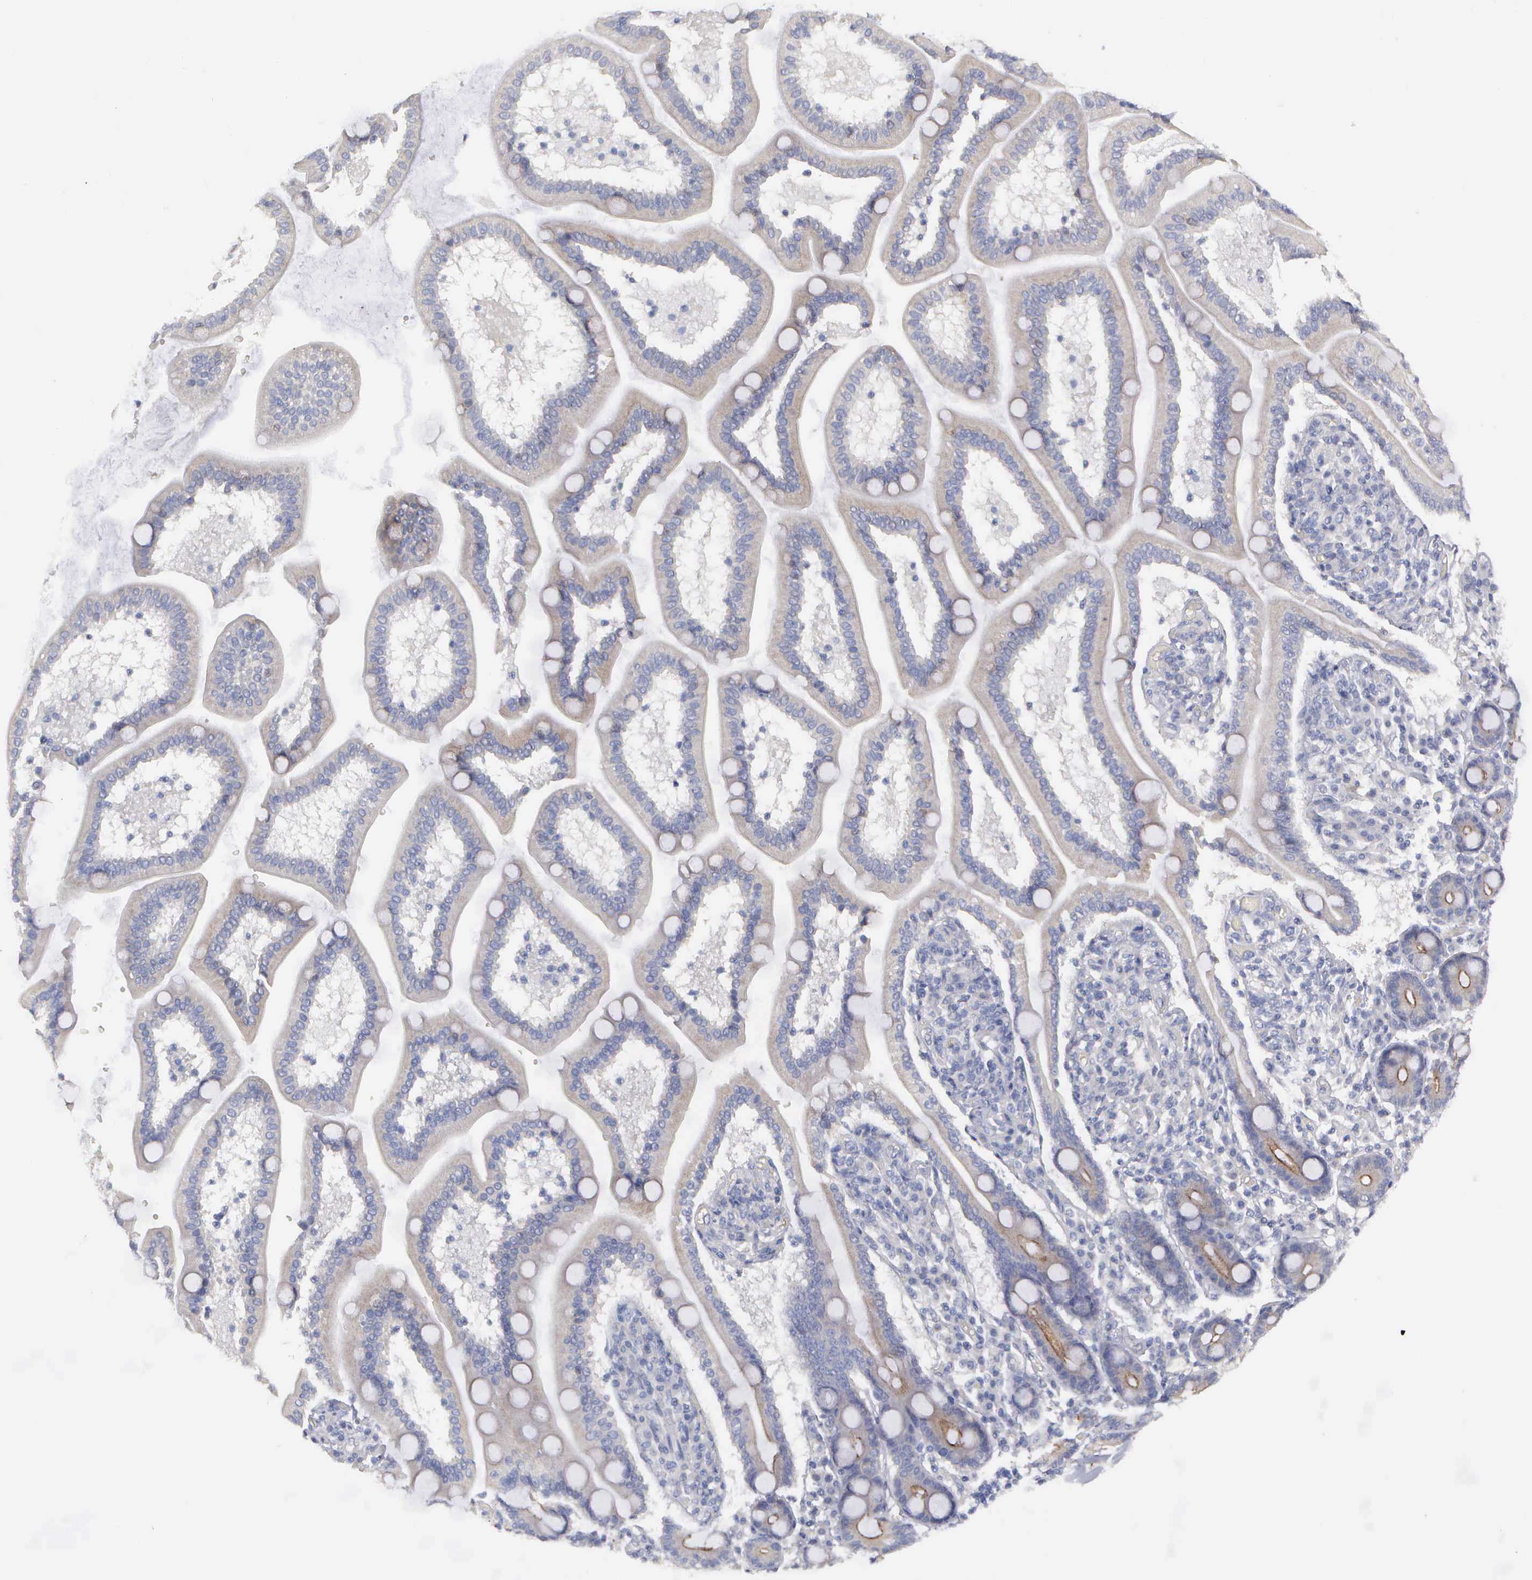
{"staining": {"intensity": "negative", "quantity": "none", "location": "none"}, "tissue": "adipose tissue", "cell_type": "Adipocytes", "image_type": "normal", "snomed": [{"axis": "morphology", "description": "Normal tissue, NOS"}, {"axis": "topography", "description": "Duodenum"}], "caption": "DAB (3,3'-diaminobenzidine) immunohistochemical staining of normal adipose tissue demonstrates no significant positivity in adipocytes.", "gene": "CEP170B", "patient": {"sex": "male", "age": 63}}